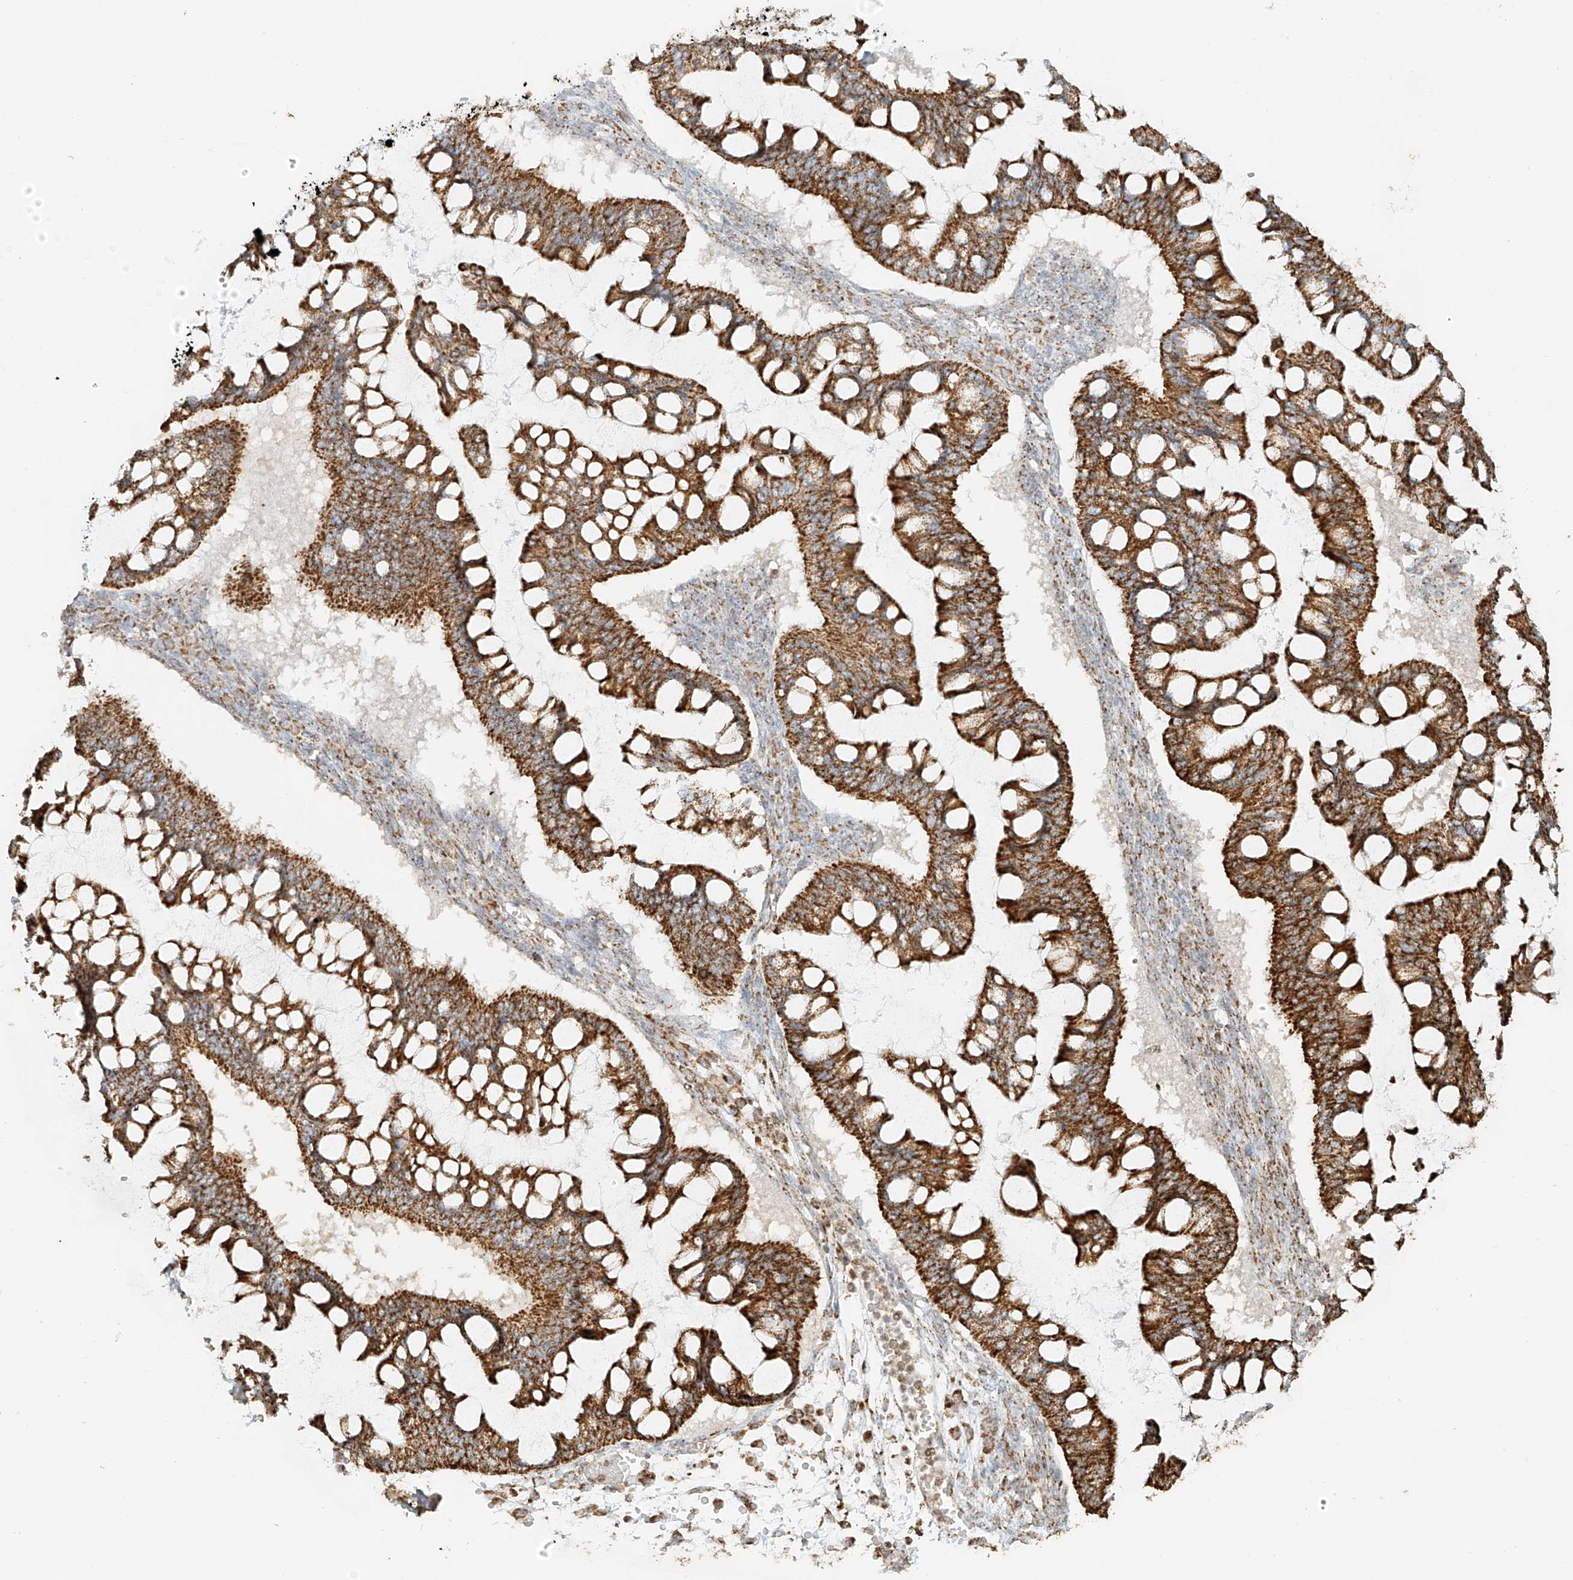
{"staining": {"intensity": "strong", "quantity": ">75%", "location": "cytoplasmic/membranous"}, "tissue": "ovarian cancer", "cell_type": "Tumor cells", "image_type": "cancer", "snomed": [{"axis": "morphology", "description": "Cystadenocarcinoma, mucinous, NOS"}, {"axis": "topography", "description": "Ovary"}], "caption": "High-power microscopy captured an immunohistochemistry (IHC) image of ovarian cancer, revealing strong cytoplasmic/membranous positivity in about >75% of tumor cells.", "gene": "MIPEP", "patient": {"sex": "female", "age": 73}}